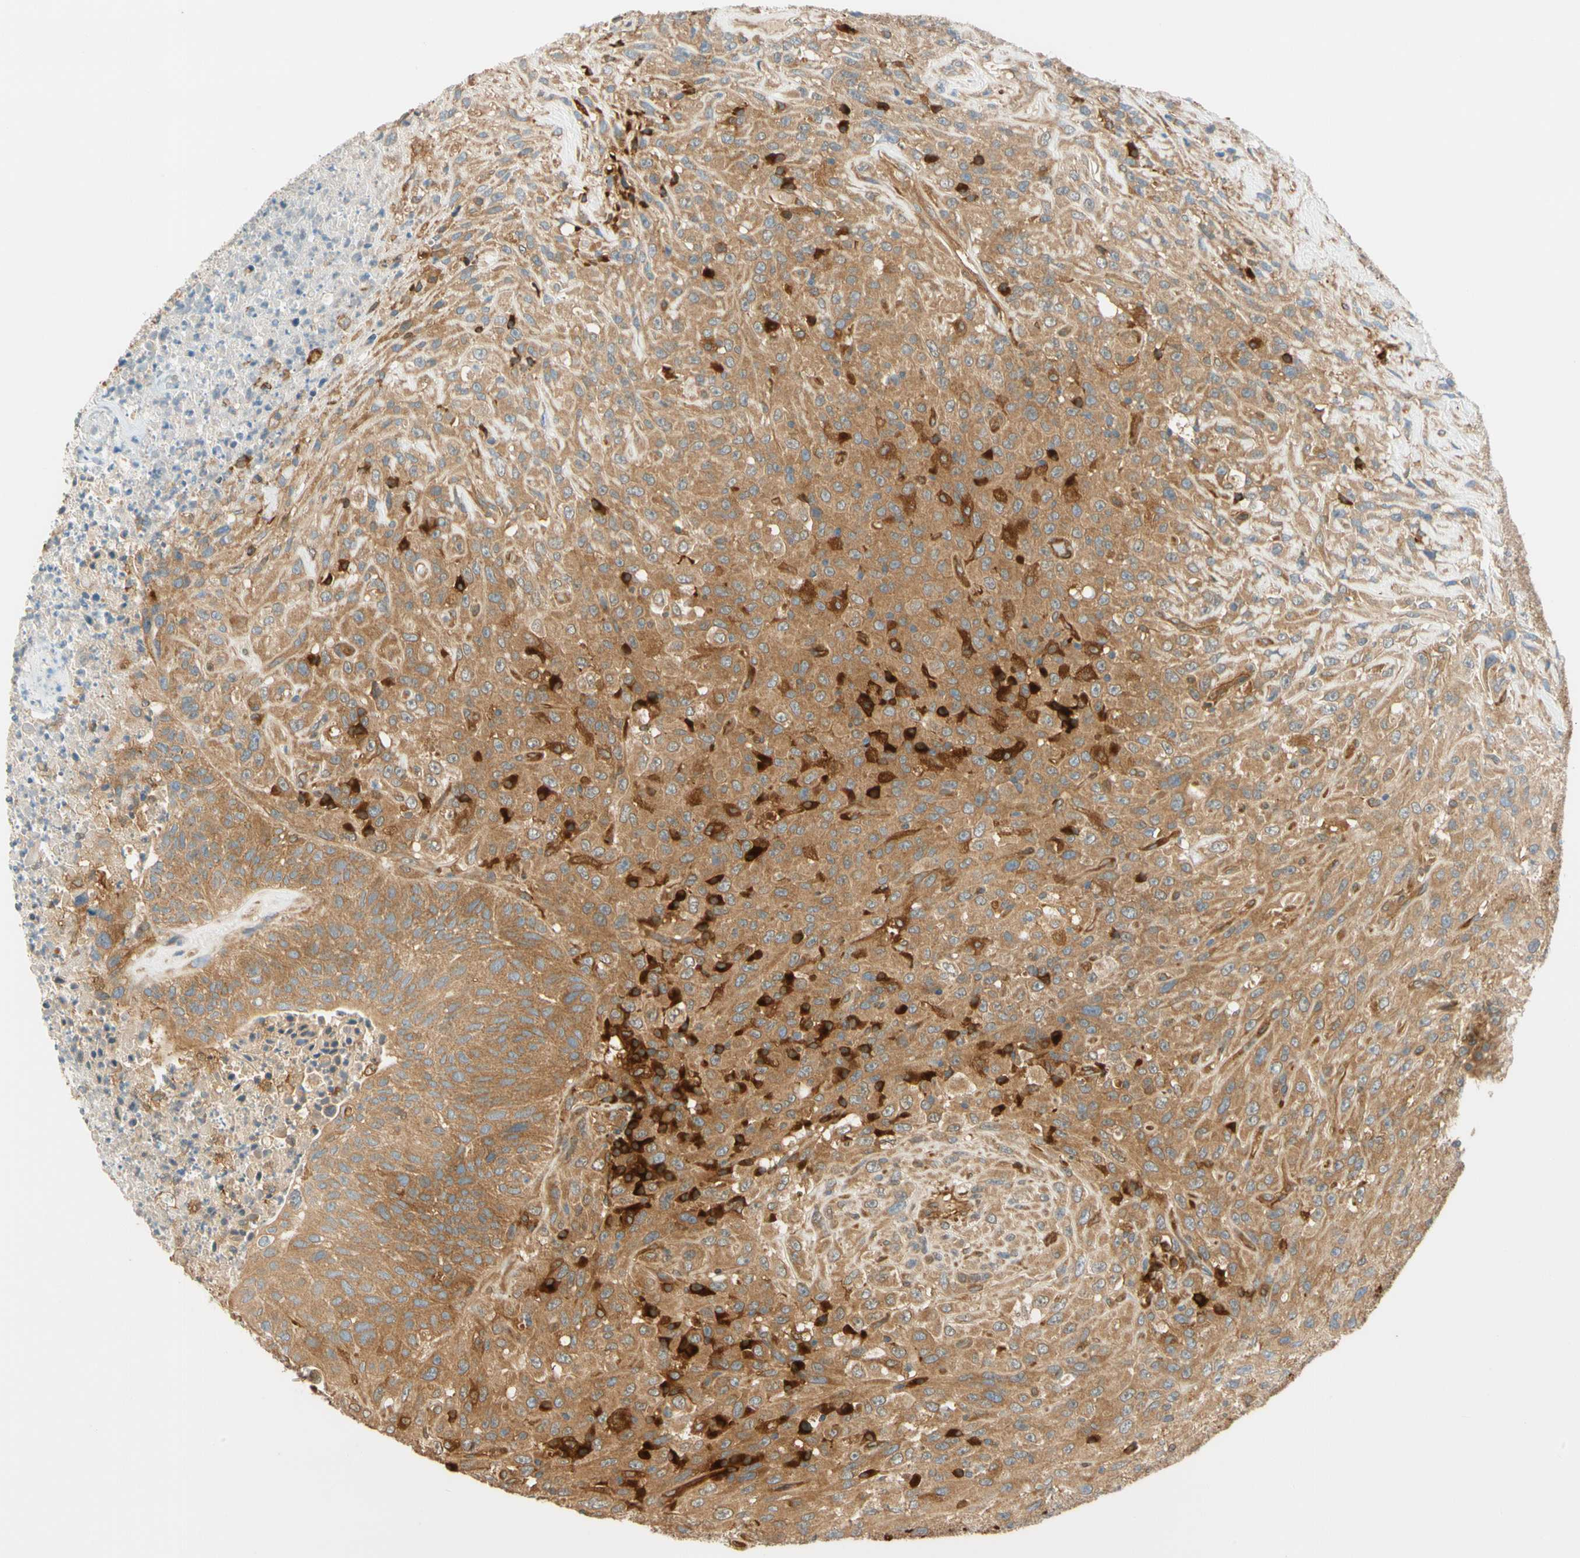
{"staining": {"intensity": "moderate", "quantity": ">75%", "location": "cytoplasmic/membranous"}, "tissue": "urothelial cancer", "cell_type": "Tumor cells", "image_type": "cancer", "snomed": [{"axis": "morphology", "description": "Urothelial carcinoma, High grade"}, {"axis": "topography", "description": "Urinary bladder"}], "caption": "Brown immunohistochemical staining in urothelial cancer shows moderate cytoplasmic/membranous staining in about >75% of tumor cells.", "gene": "PARP14", "patient": {"sex": "male", "age": 66}}